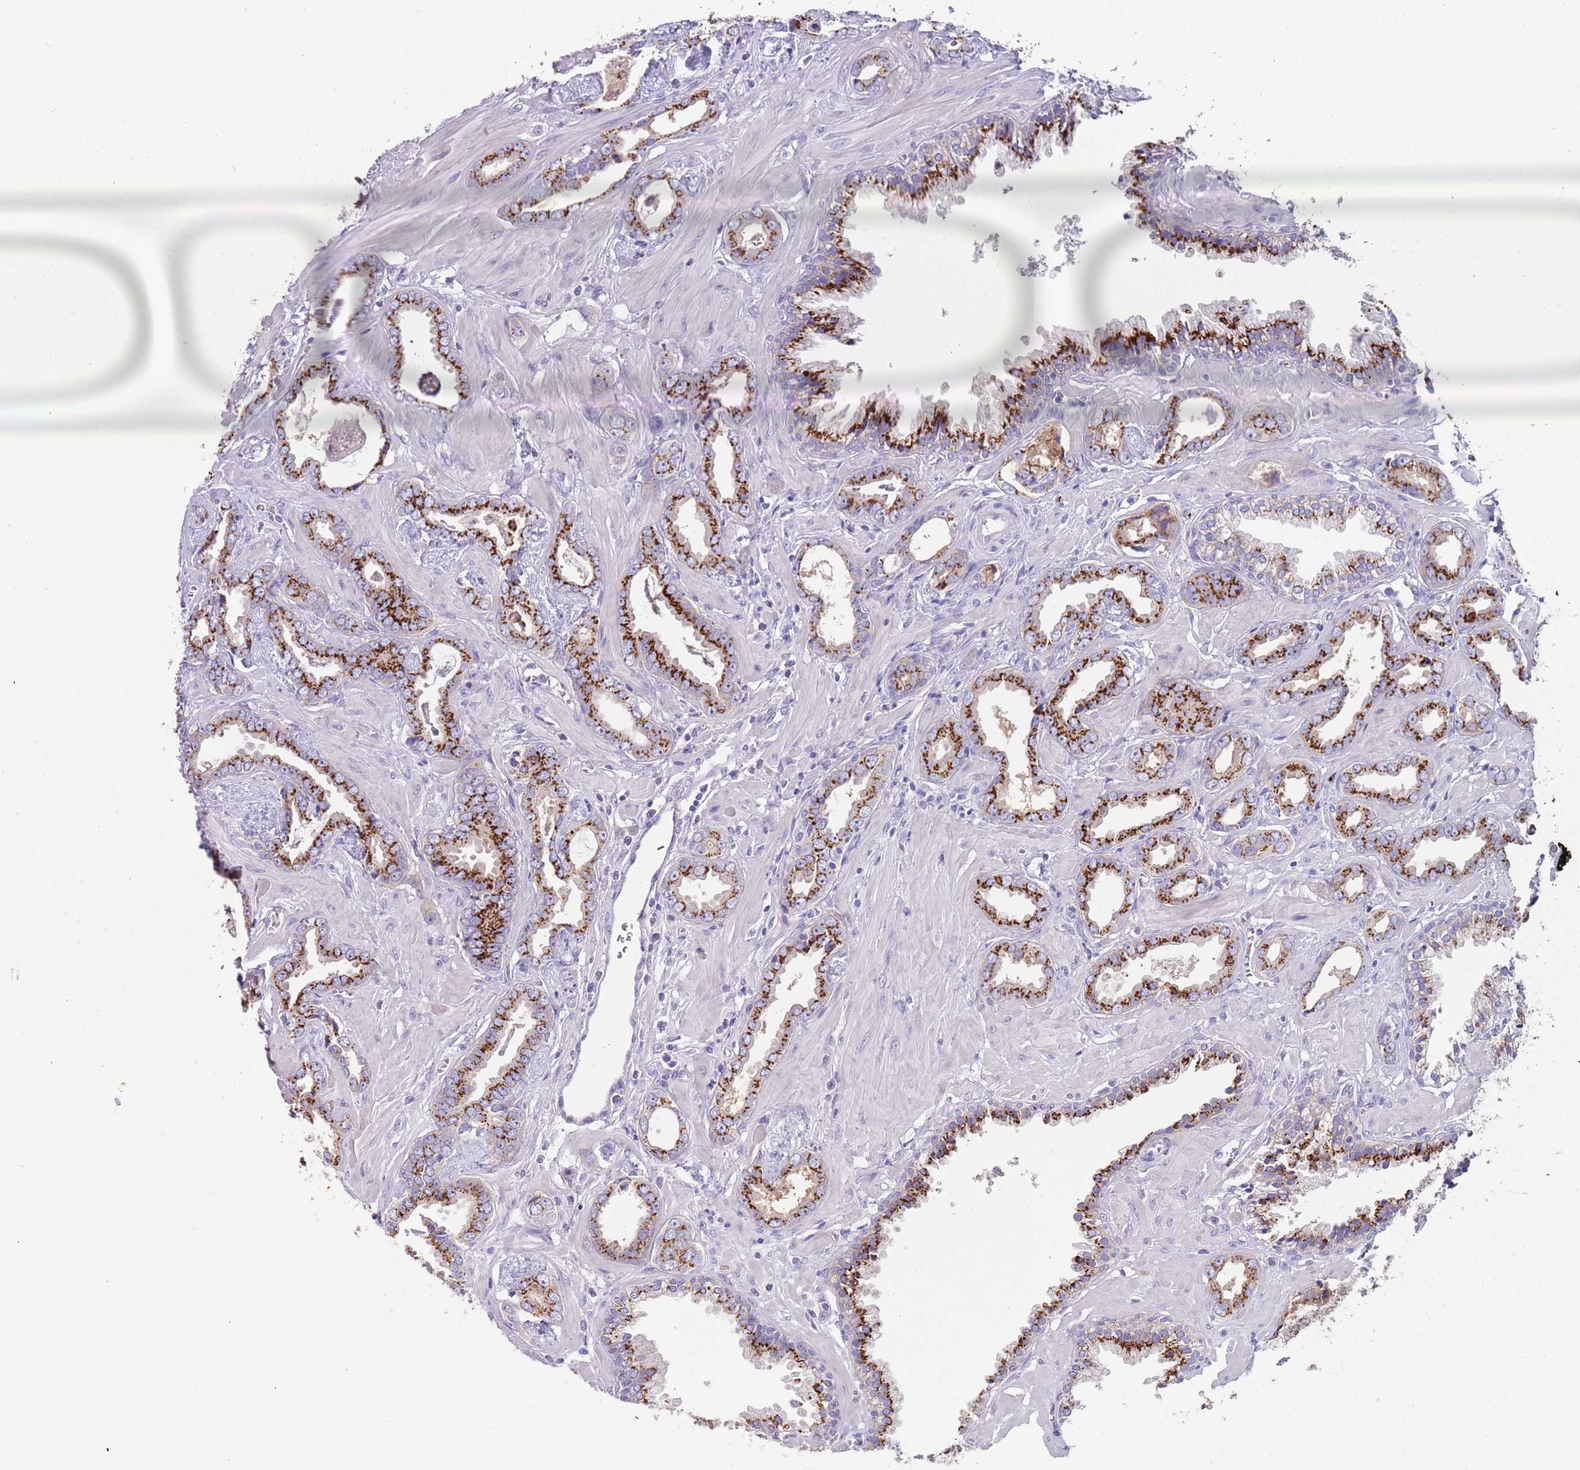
{"staining": {"intensity": "strong", "quantity": "25%-75%", "location": "cytoplasmic/membranous"}, "tissue": "prostate cancer", "cell_type": "Tumor cells", "image_type": "cancer", "snomed": [{"axis": "morphology", "description": "Adenocarcinoma, Low grade"}, {"axis": "topography", "description": "Prostate"}], "caption": "Strong cytoplasmic/membranous expression for a protein is present in about 25%-75% of tumor cells of prostate low-grade adenocarcinoma using immunohistochemistry (IHC).", "gene": "C2CD3", "patient": {"sex": "male", "age": 60}}